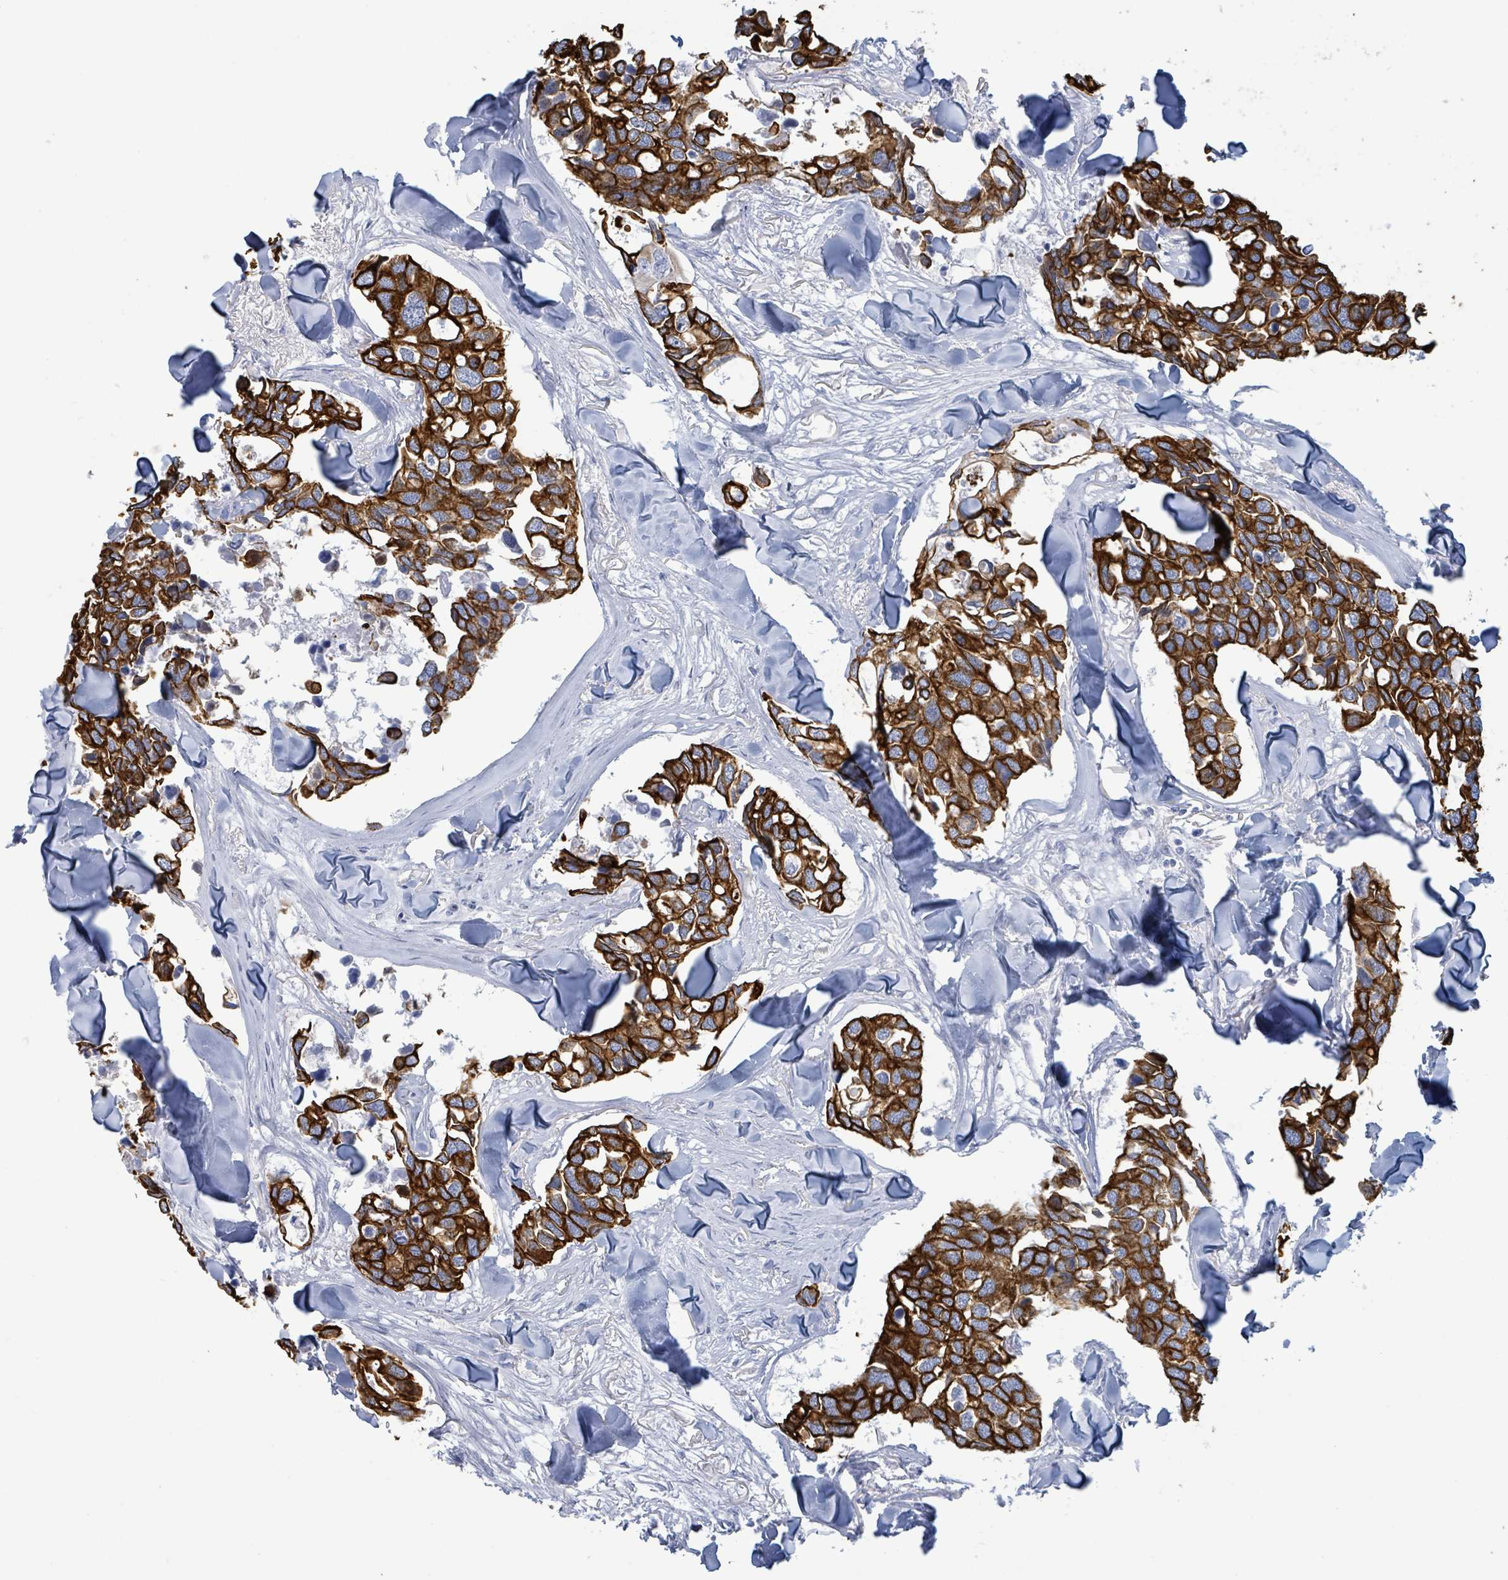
{"staining": {"intensity": "strong", "quantity": ">75%", "location": "cytoplasmic/membranous"}, "tissue": "breast cancer", "cell_type": "Tumor cells", "image_type": "cancer", "snomed": [{"axis": "morphology", "description": "Duct carcinoma"}, {"axis": "topography", "description": "Breast"}], "caption": "Strong cytoplasmic/membranous expression is seen in about >75% of tumor cells in infiltrating ductal carcinoma (breast).", "gene": "KRT8", "patient": {"sex": "female", "age": 83}}